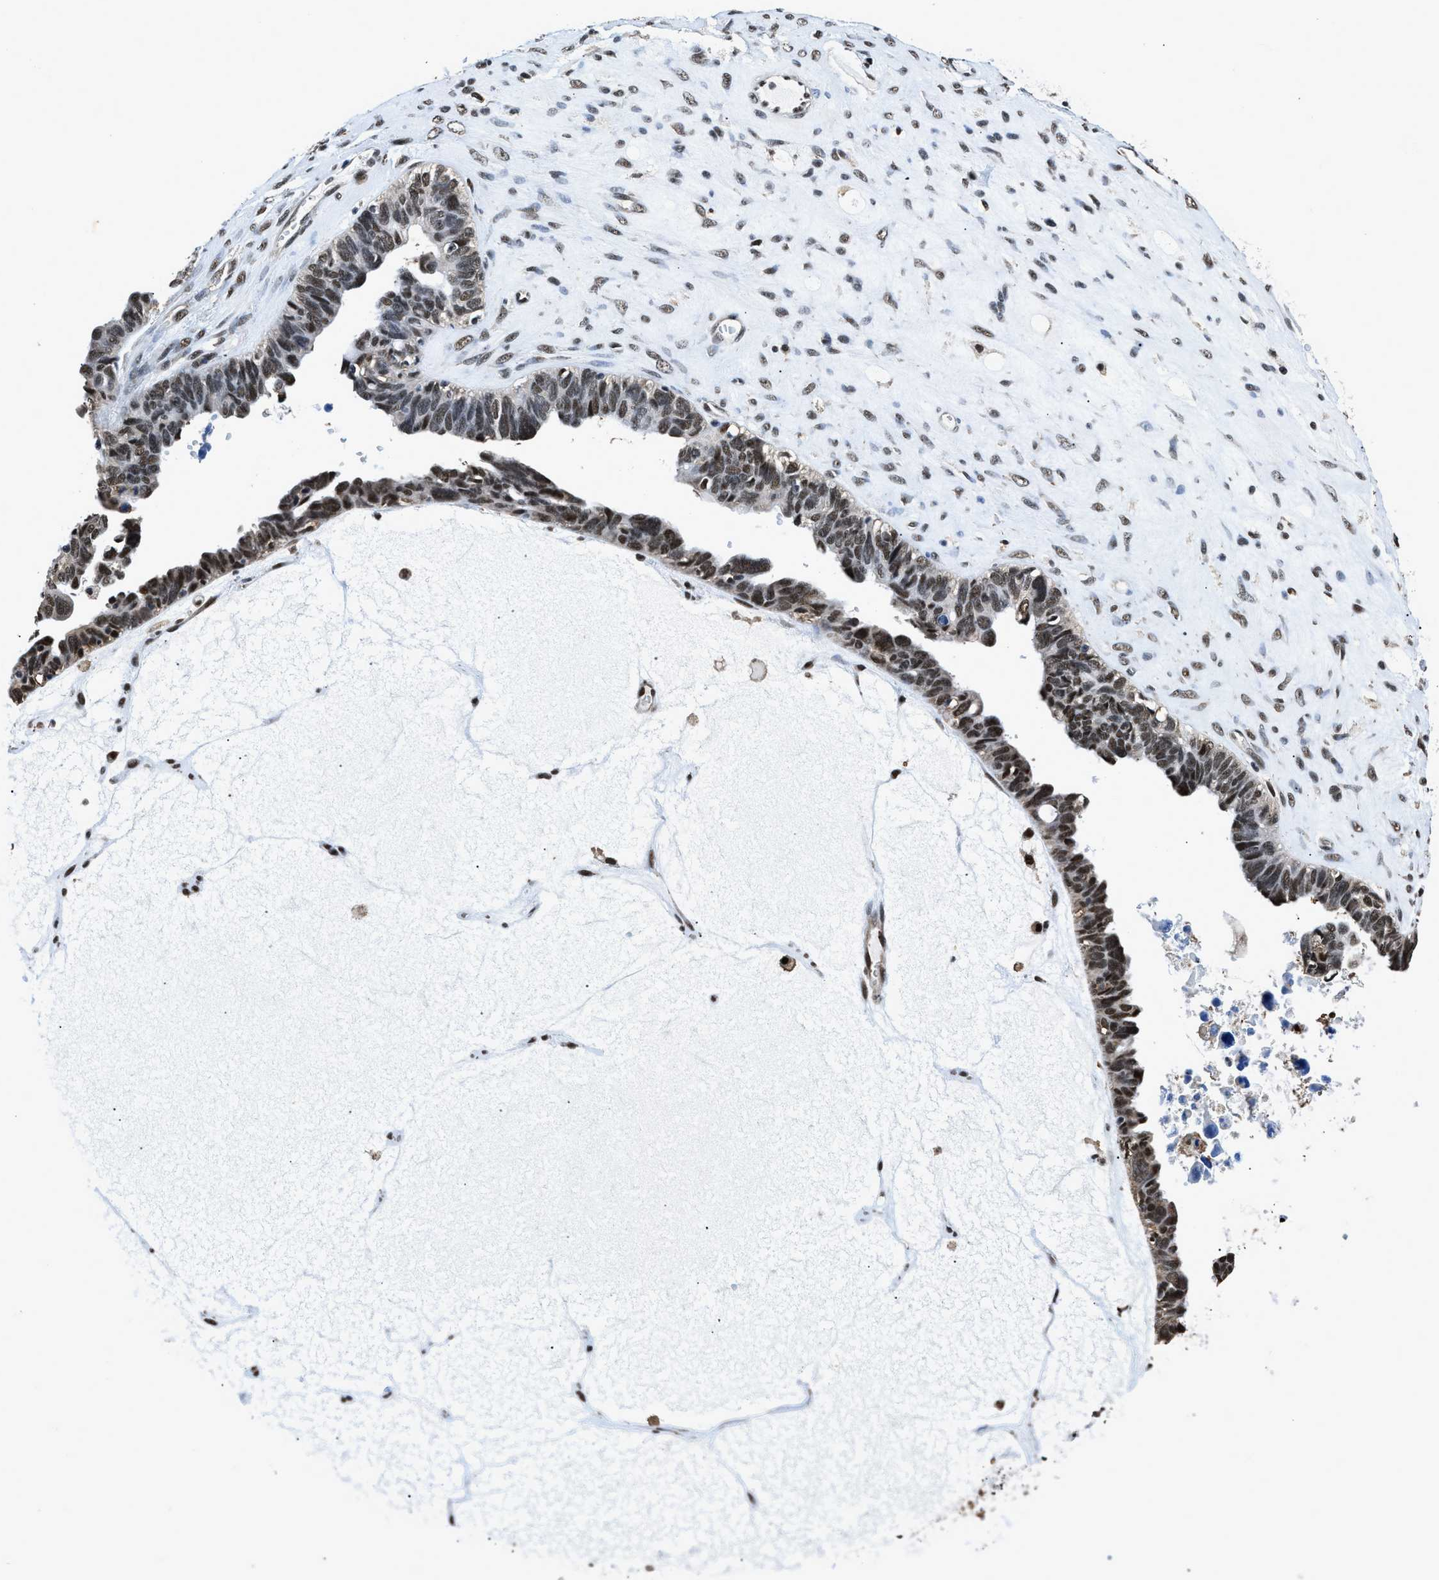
{"staining": {"intensity": "strong", "quantity": ">75%", "location": "nuclear"}, "tissue": "ovarian cancer", "cell_type": "Tumor cells", "image_type": "cancer", "snomed": [{"axis": "morphology", "description": "Cystadenocarcinoma, serous, NOS"}, {"axis": "topography", "description": "Ovary"}], "caption": "Immunohistochemical staining of human serous cystadenocarcinoma (ovarian) exhibits strong nuclear protein expression in about >75% of tumor cells.", "gene": "HNRNPH2", "patient": {"sex": "female", "age": 79}}